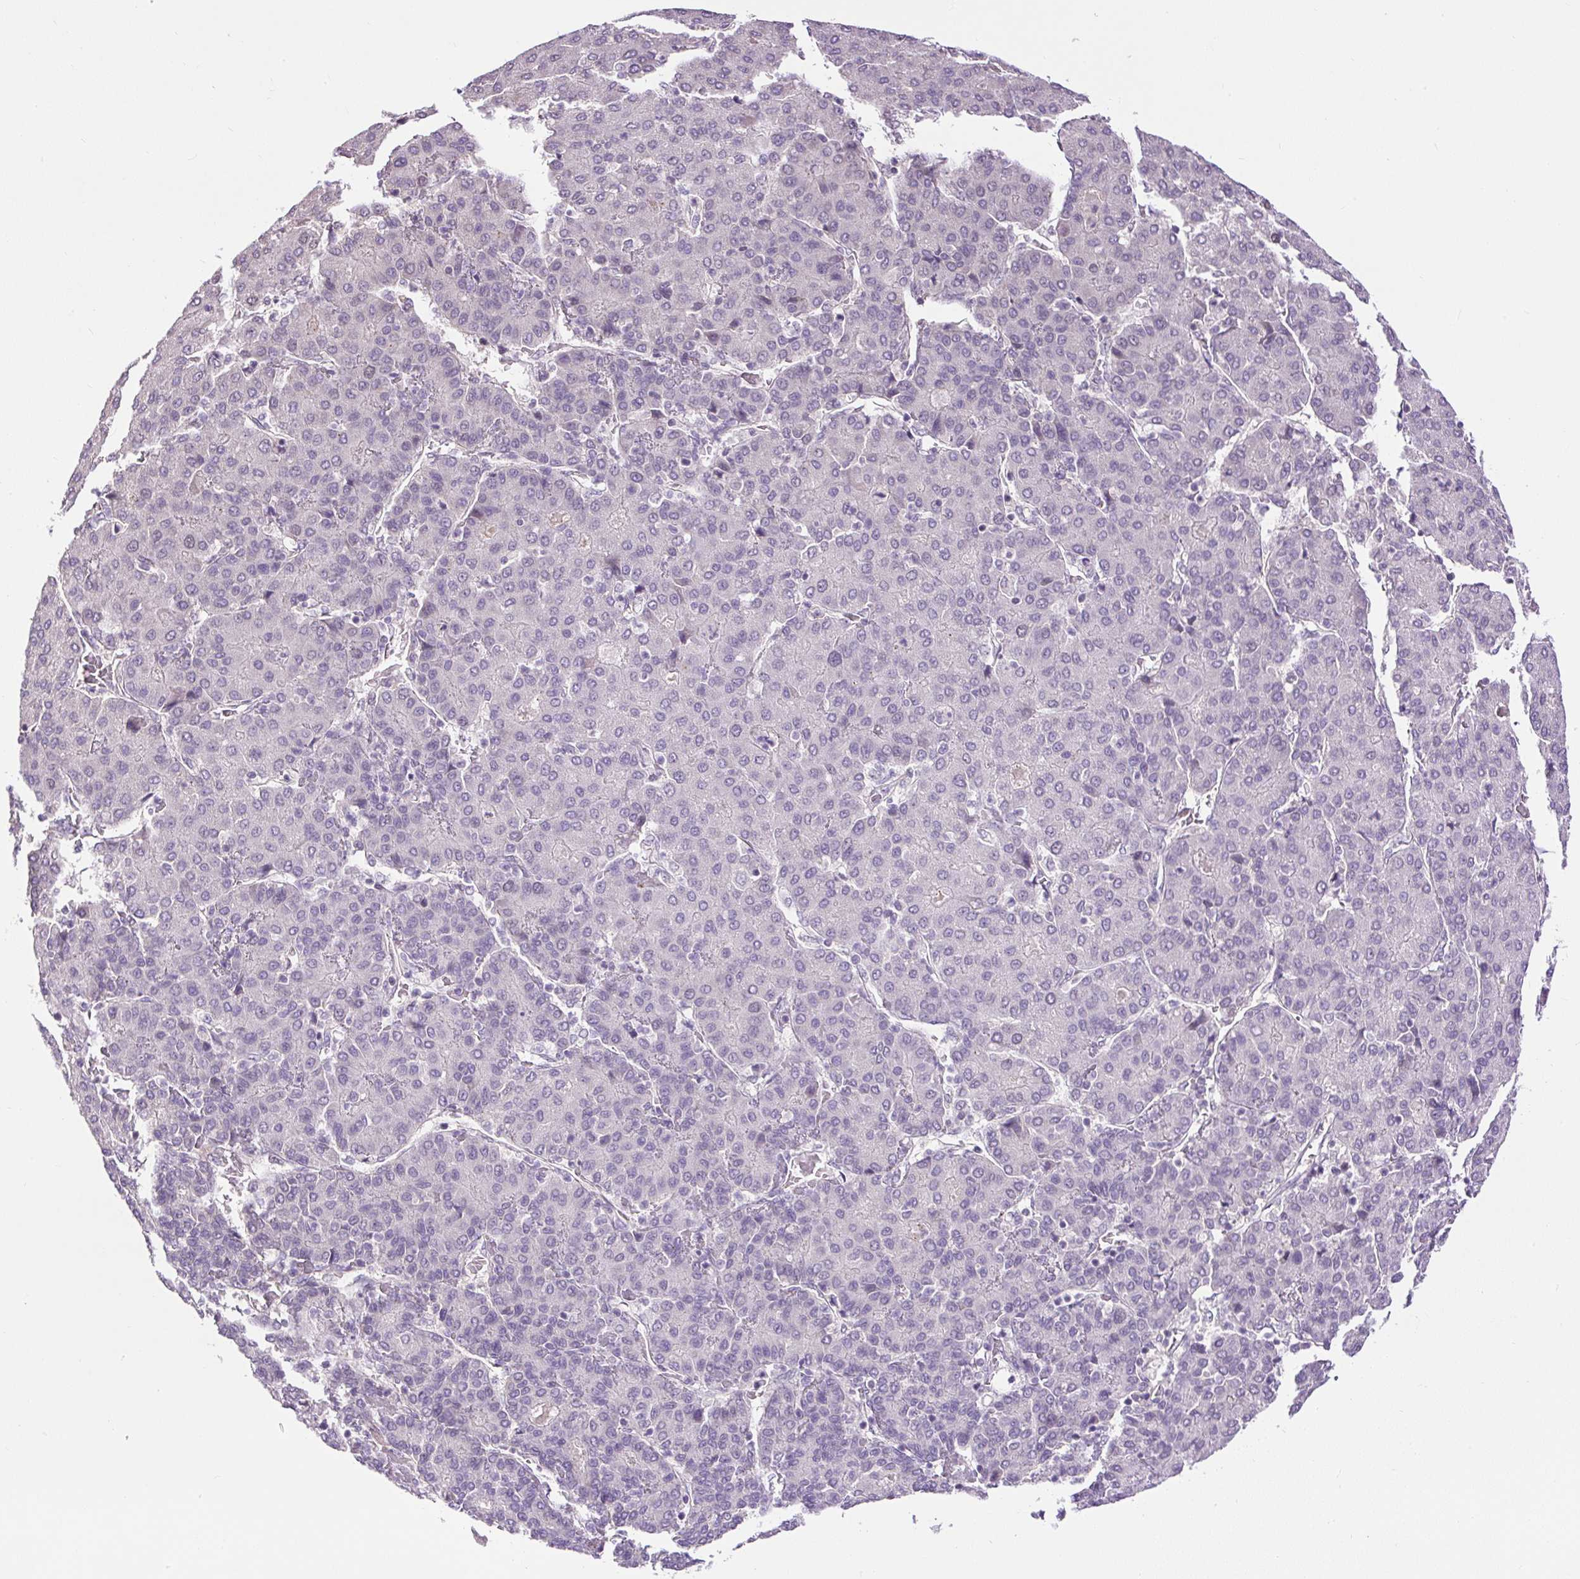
{"staining": {"intensity": "negative", "quantity": "none", "location": "none"}, "tissue": "liver cancer", "cell_type": "Tumor cells", "image_type": "cancer", "snomed": [{"axis": "morphology", "description": "Carcinoma, Hepatocellular, NOS"}, {"axis": "topography", "description": "Liver"}], "caption": "Tumor cells are negative for protein expression in human liver cancer (hepatocellular carcinoma).", "gene": "RACGAP1", "patient": {"sex": "male", "age": 65}}